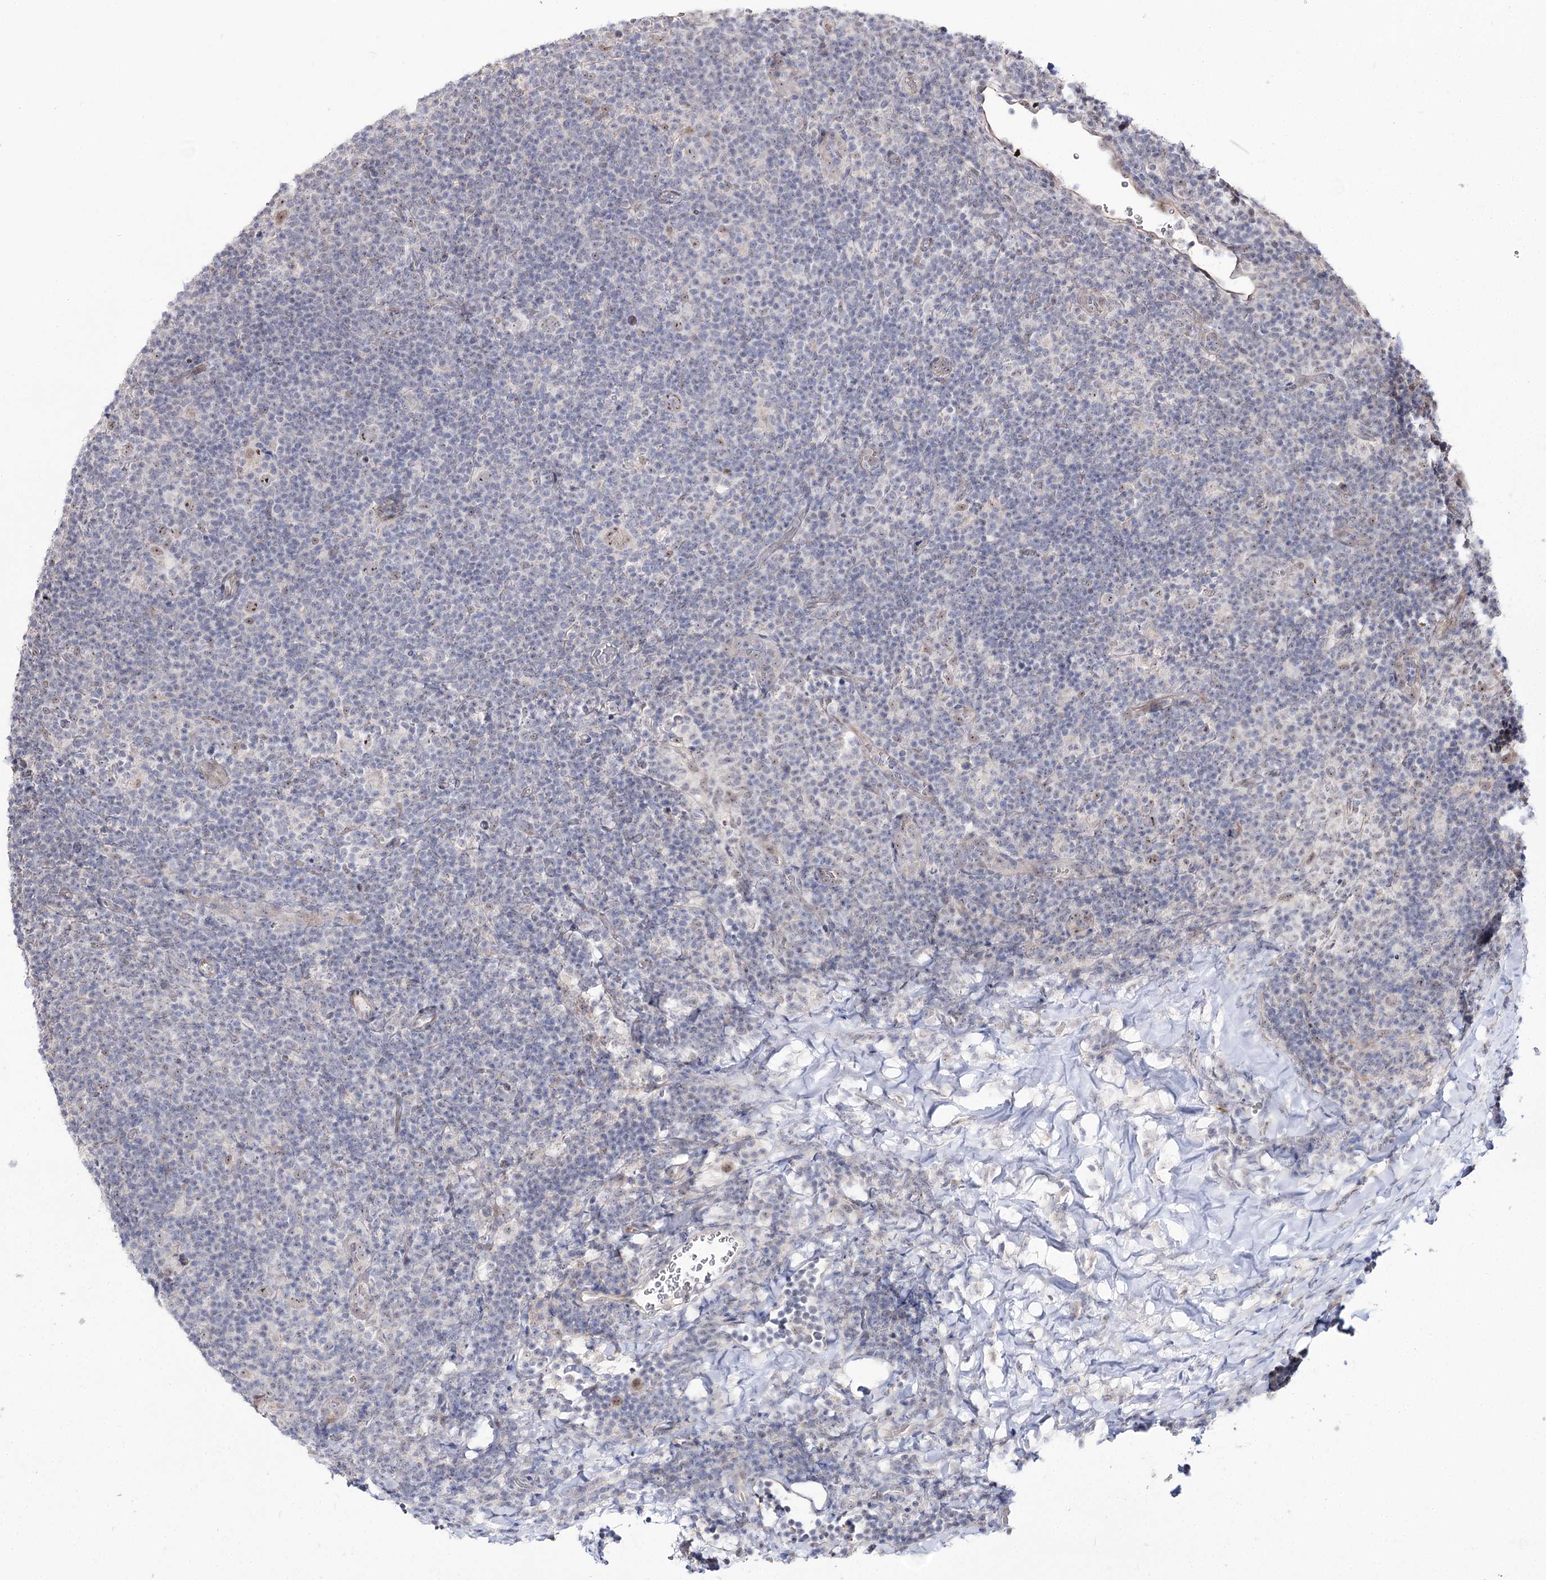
{"staining": {"intensity": "moderate", "quantity": "25%-75%", "location": "nuclear"}, "tissue": "lymphoma", "cell_type": "Tumor cells", "image_type": "cancer", "snomed": [{"axis": "morphology", "description": "Hodgkin's disease, NOS"}, {"axis": "topography", "description": "Lymph node"}], "caption": "Lymphoma stained with DAB (3,3'-diaminobenzidine) immunohistochemistry reveals medium levels of moderate nuclear staining in about 25%-75% of tumor cells.", "gene": "RRP9", "patient": {"sex": "female", "age": 57}}